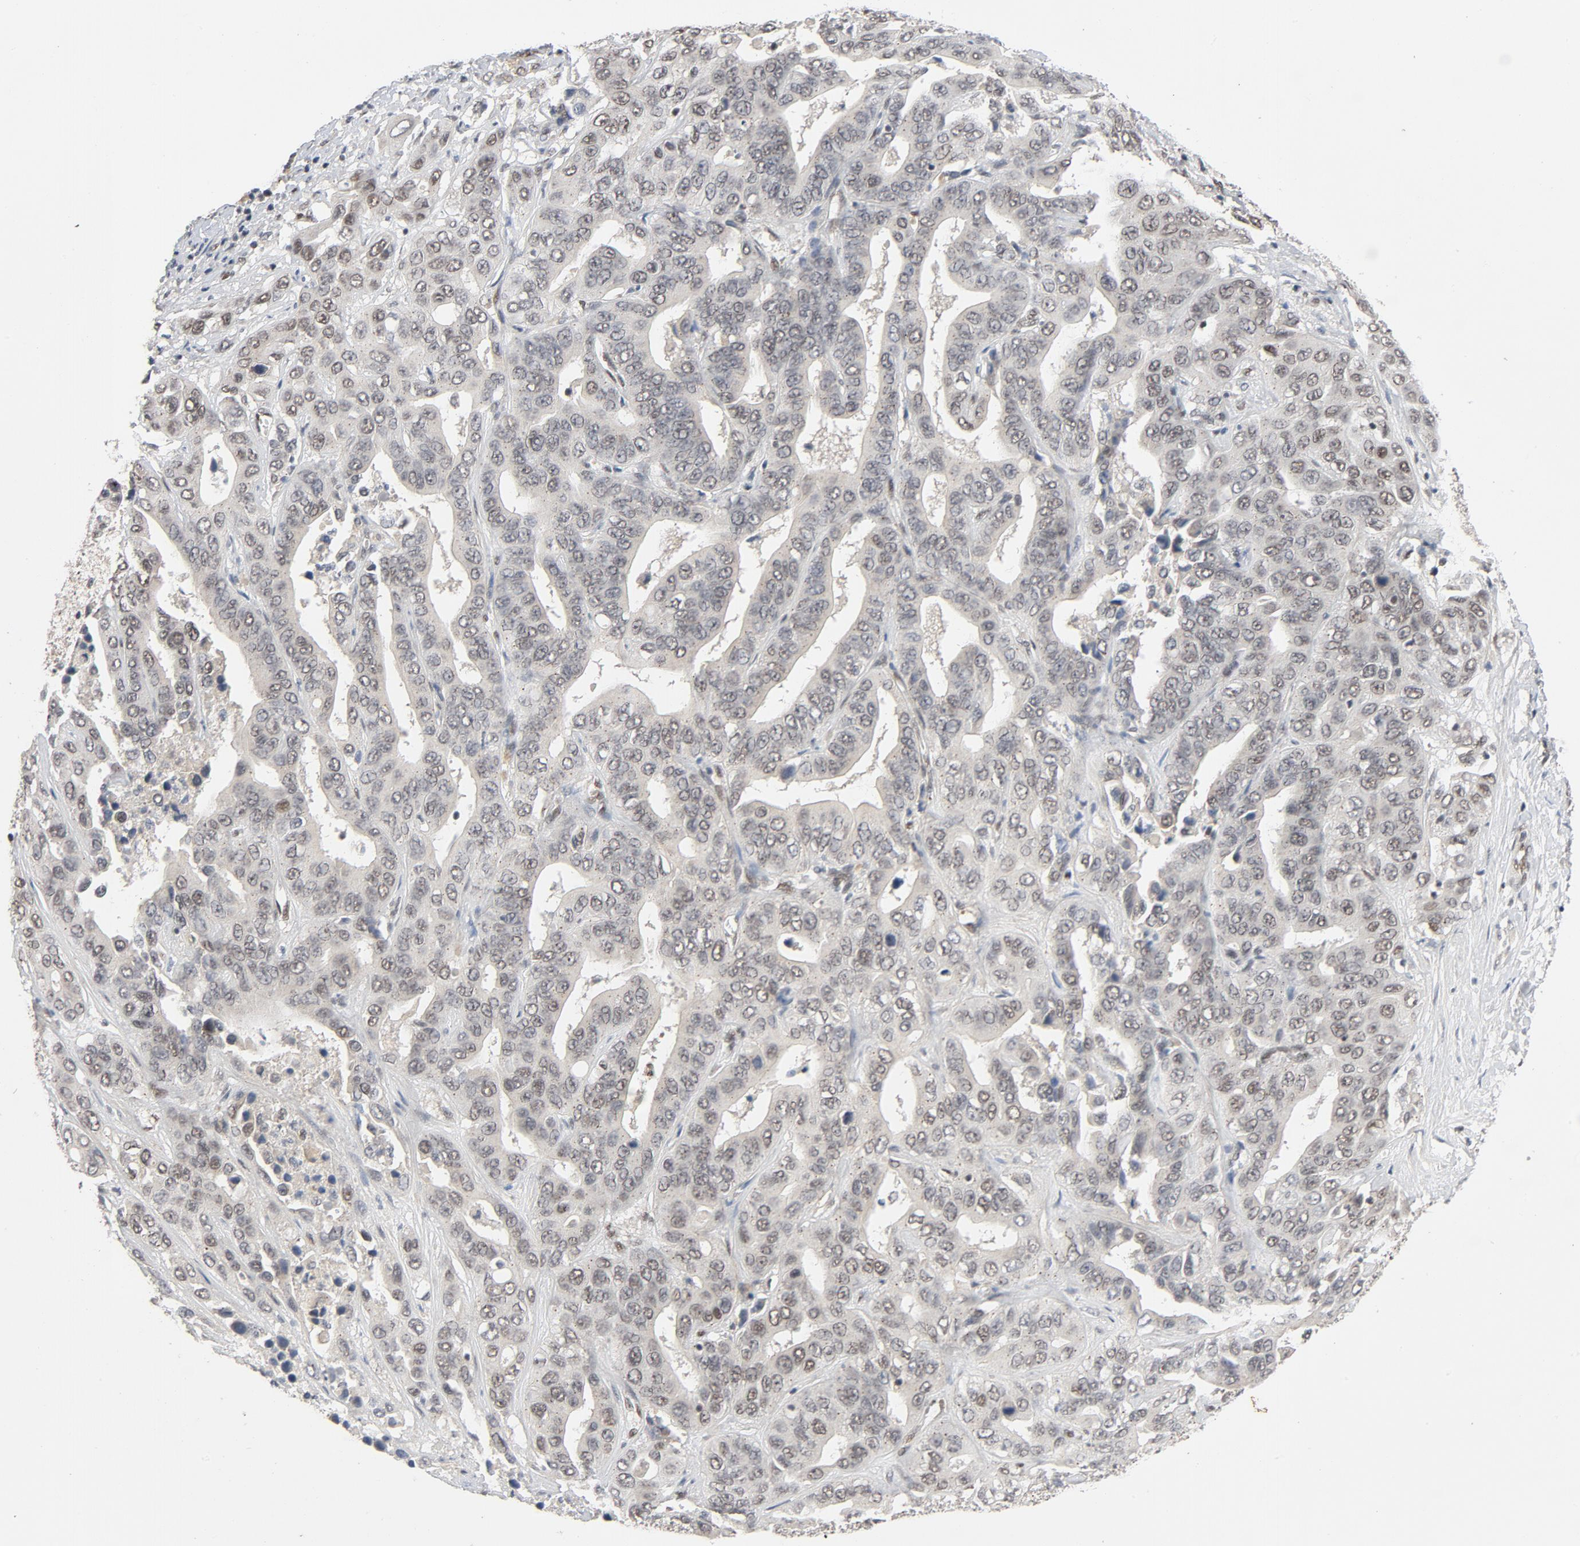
{"staining": {"intensity": "weak", "quantity": ">75%", "location": "nuclear"}, "tissue": "liver cancer", "cell_type": "Tumor cells", "image_type": "cancer", "snomed": [{"axis": "morphology", "description": "Cholangiocarcinoma"}, {"axis": "topography", "description": "Liver"}], "caption": "Liver cancer was stained to show a protein in brown. There is low levels of weak nuclear positivity in approximately >75% of tumor cells. (DAB IHC with brightfield microscopy, high magnification).", "gene": "SMARCD1", "patient": {"sex": "female", "age": 52}}